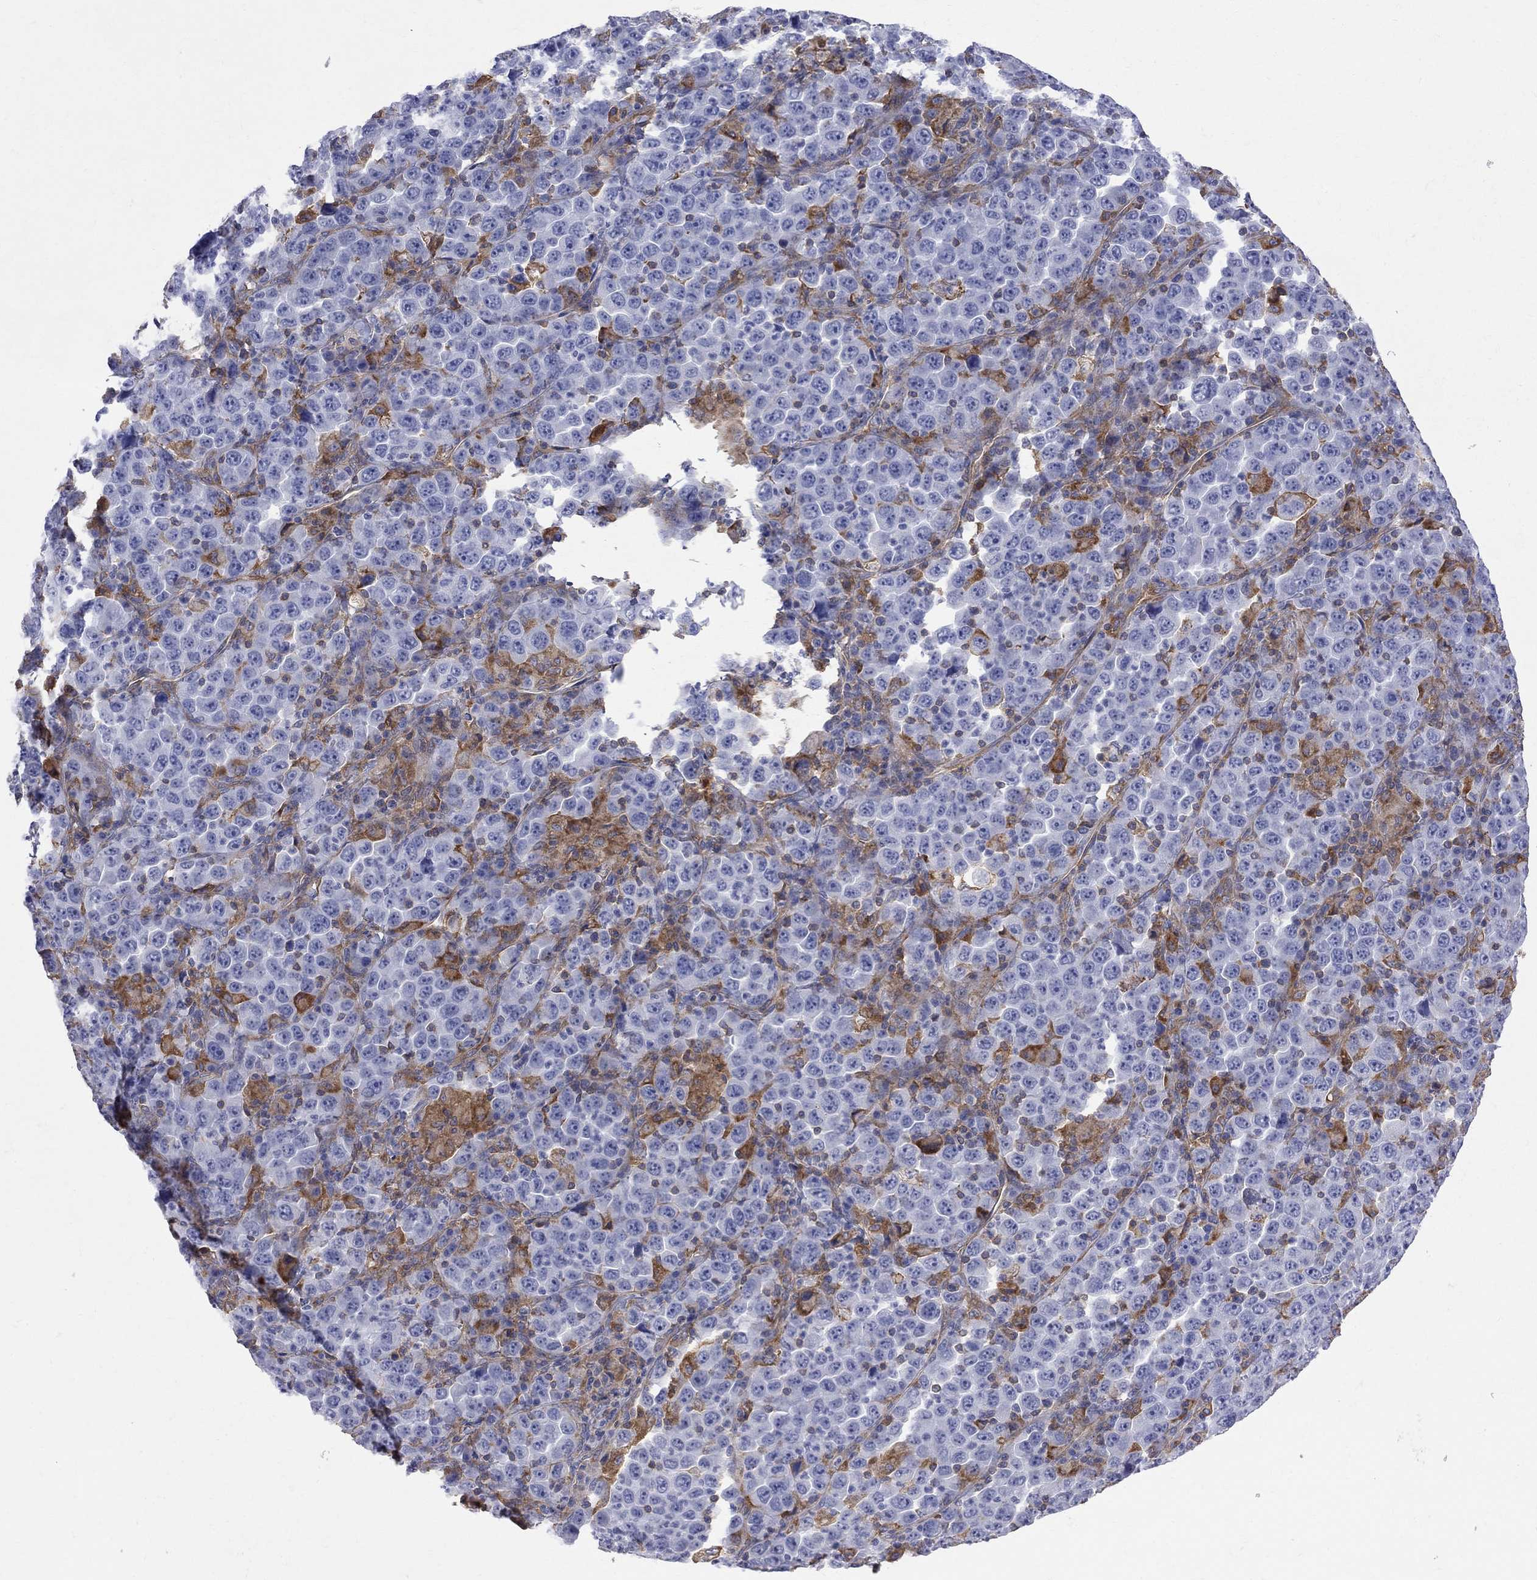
{"staining": {"intensity": "negative", "quantity": "none", "location": "none"}, "tissue": "stomach cancer", "cell_type": "Tumor cells", "image_type": "cancer", "snomed": [{"axis": "morphology", "description": "Normal tissue, NOS"}, {"axis": "morphology", "description": "Adenocarcinoma, NOS"}, {"axis": "topography", "description": "Stomach, upper"}, {"axis": "topography", "description": "Stomach"}], "caption": "Immunohistochemical staining of human stomach cancer (adenocarcinoma) reveals no significant staining in tumor cells.", "gene": "ABI3", "patient": {"sex": "male", "age": 59}}